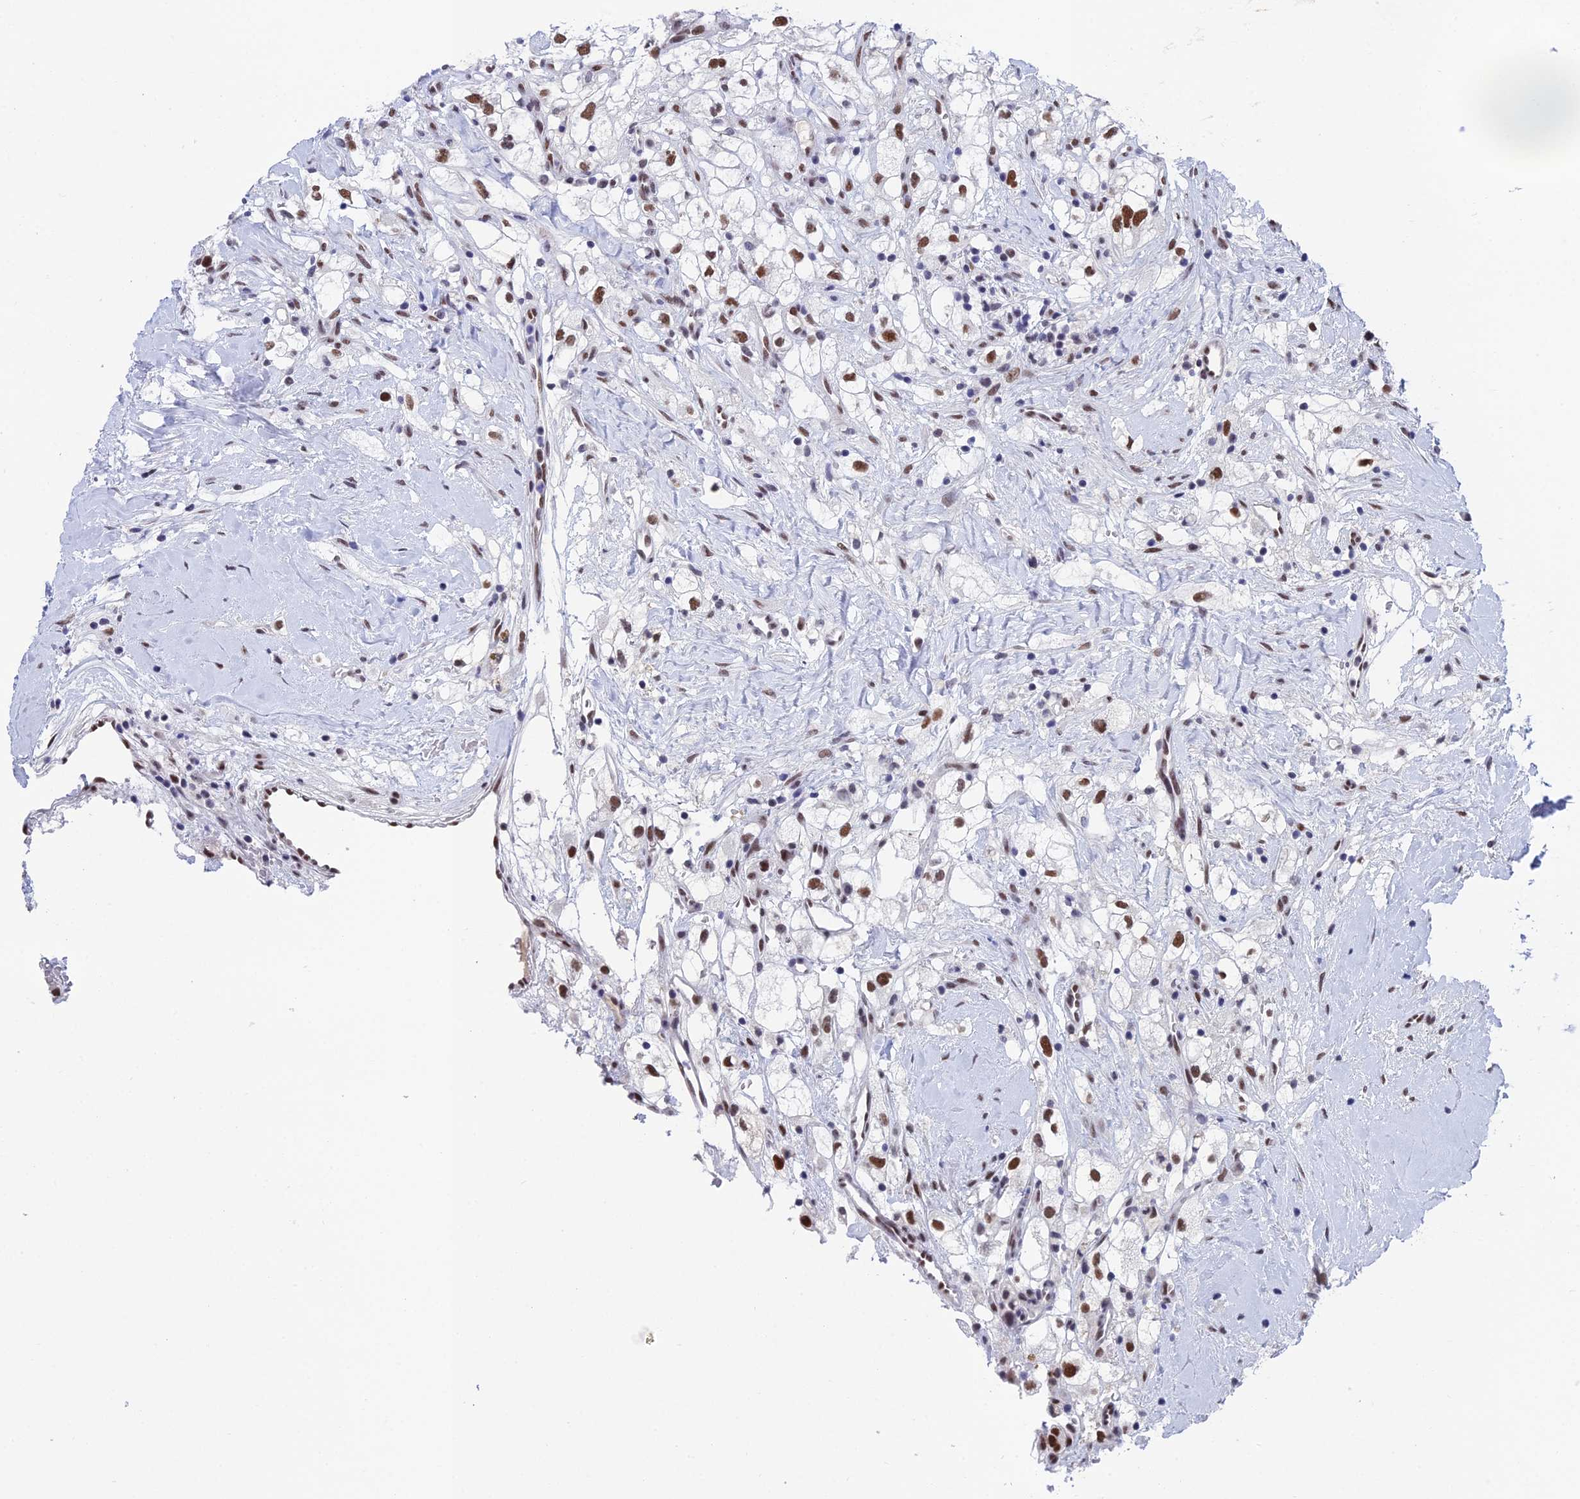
{"staining": {"intensity": "strong", "quantity": "25%-75%", "location": "nuclear"}, "tissue": "renal cancer", "cell_type": "Tumor cells", "image_type": "cancer", "snomed": [{"axis": "morphology", "description": "Adenocarcinoma, NOS"}, {"axis": "topography", "description": "Kidney"}], "caption": "Protein positivity by IHC demonstrates strong nuclear positivity in approximately 25%-75% of tumor cells in renal cancer.", "gene": "NABP2", "patient": {"sex": "male", "age": 59}}